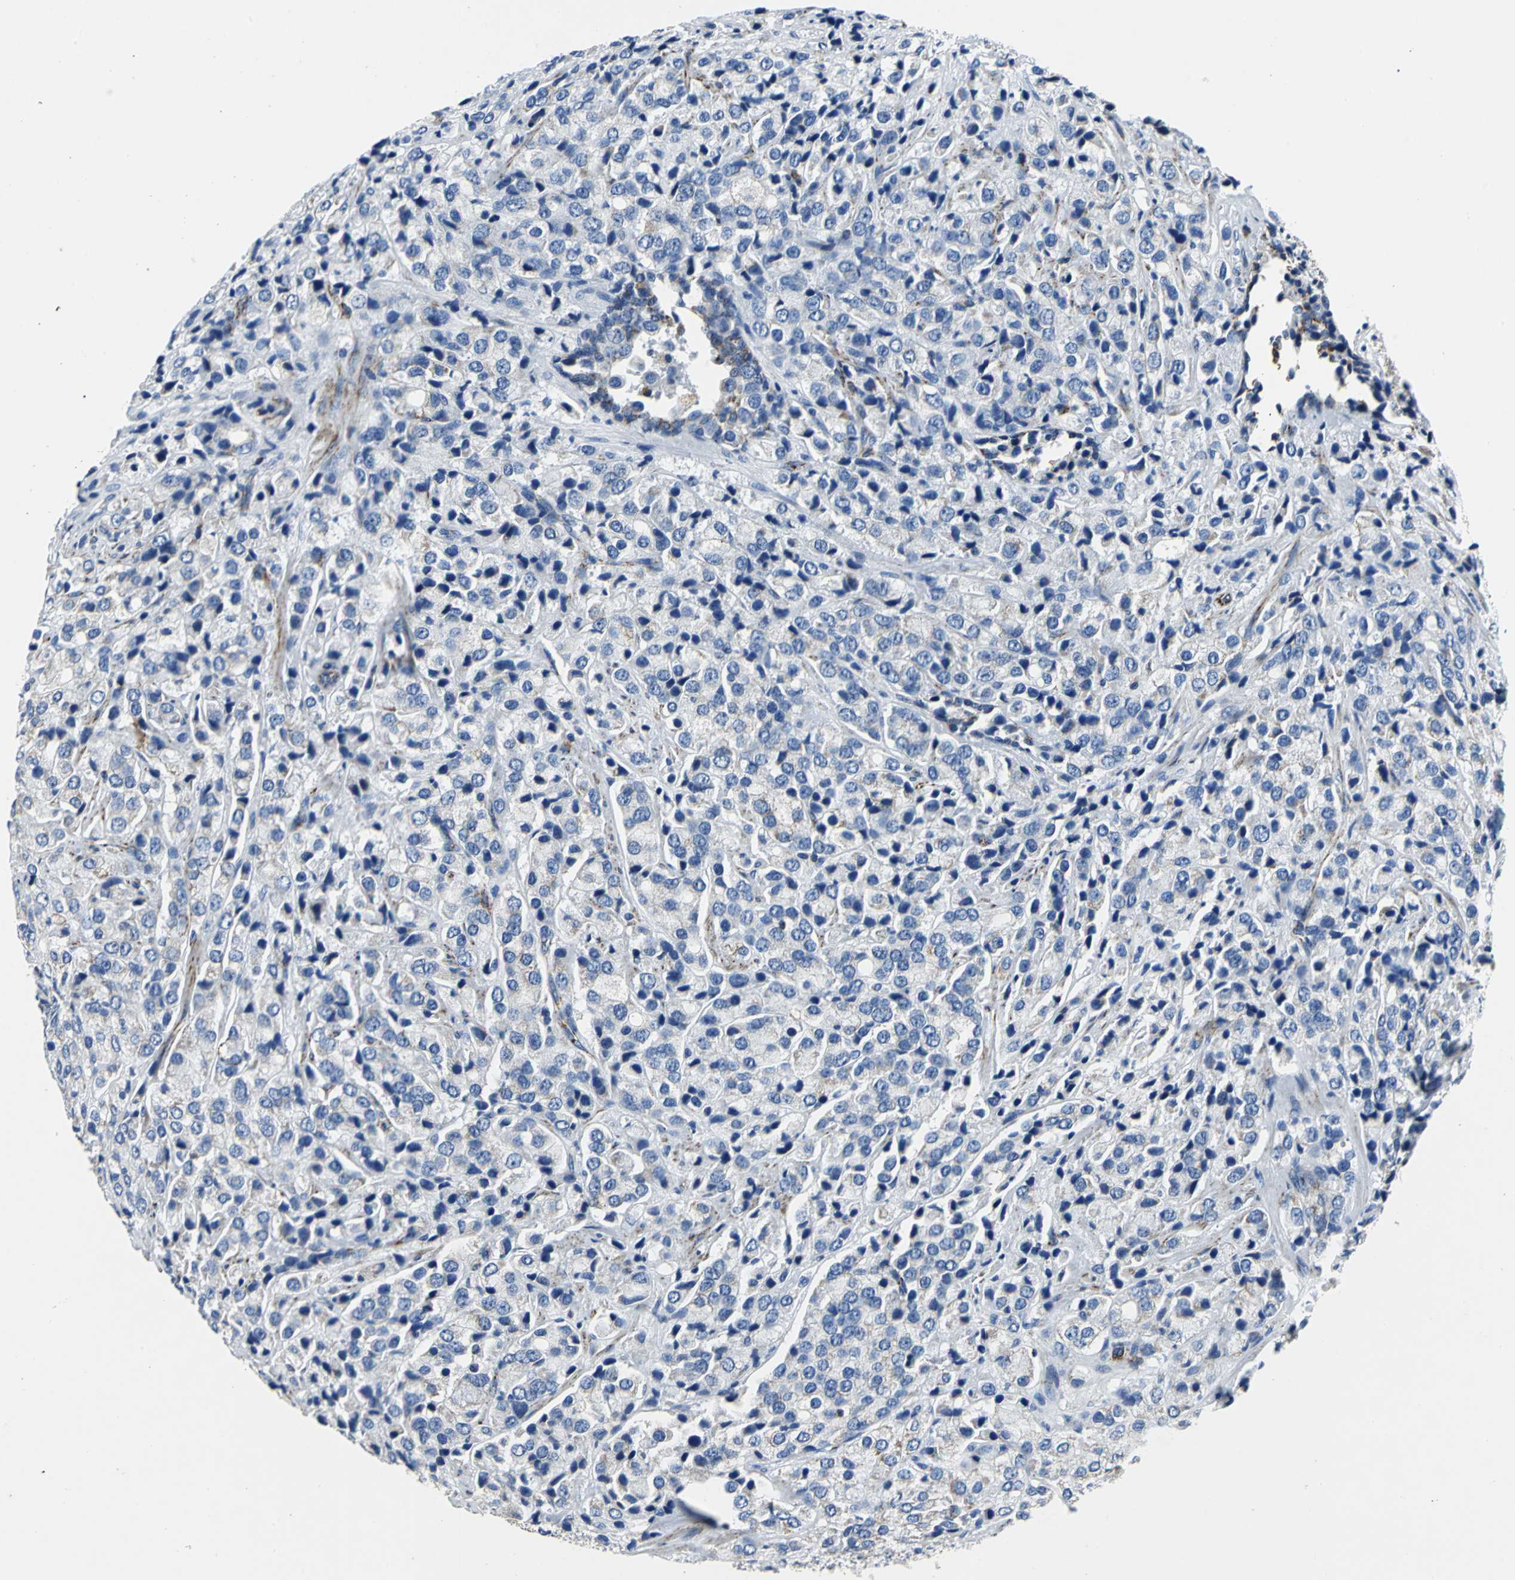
{"staining": {"intensity": "weak", "quantity": ">75%", "location": "cytoplasmic/membranous"}, "tissue": "prostate cancer", "cell_type": "Tumor cells", "image_type": "cancer", "snomed": [{"axis": "morphology", "description": "Adenocarcinoma, High grade"}, {"axis": "topography", "description": "Prostate"}], "caption": "Protein staining by immunohistochemistry demonstrates weak cytoplasmic/membranous expression in approximately >75% of tumor cells in prostate cancer (high-grade adenocarcinoma).", "gene": "IFI6", "patient": {"sex": "male", "age": 70}}